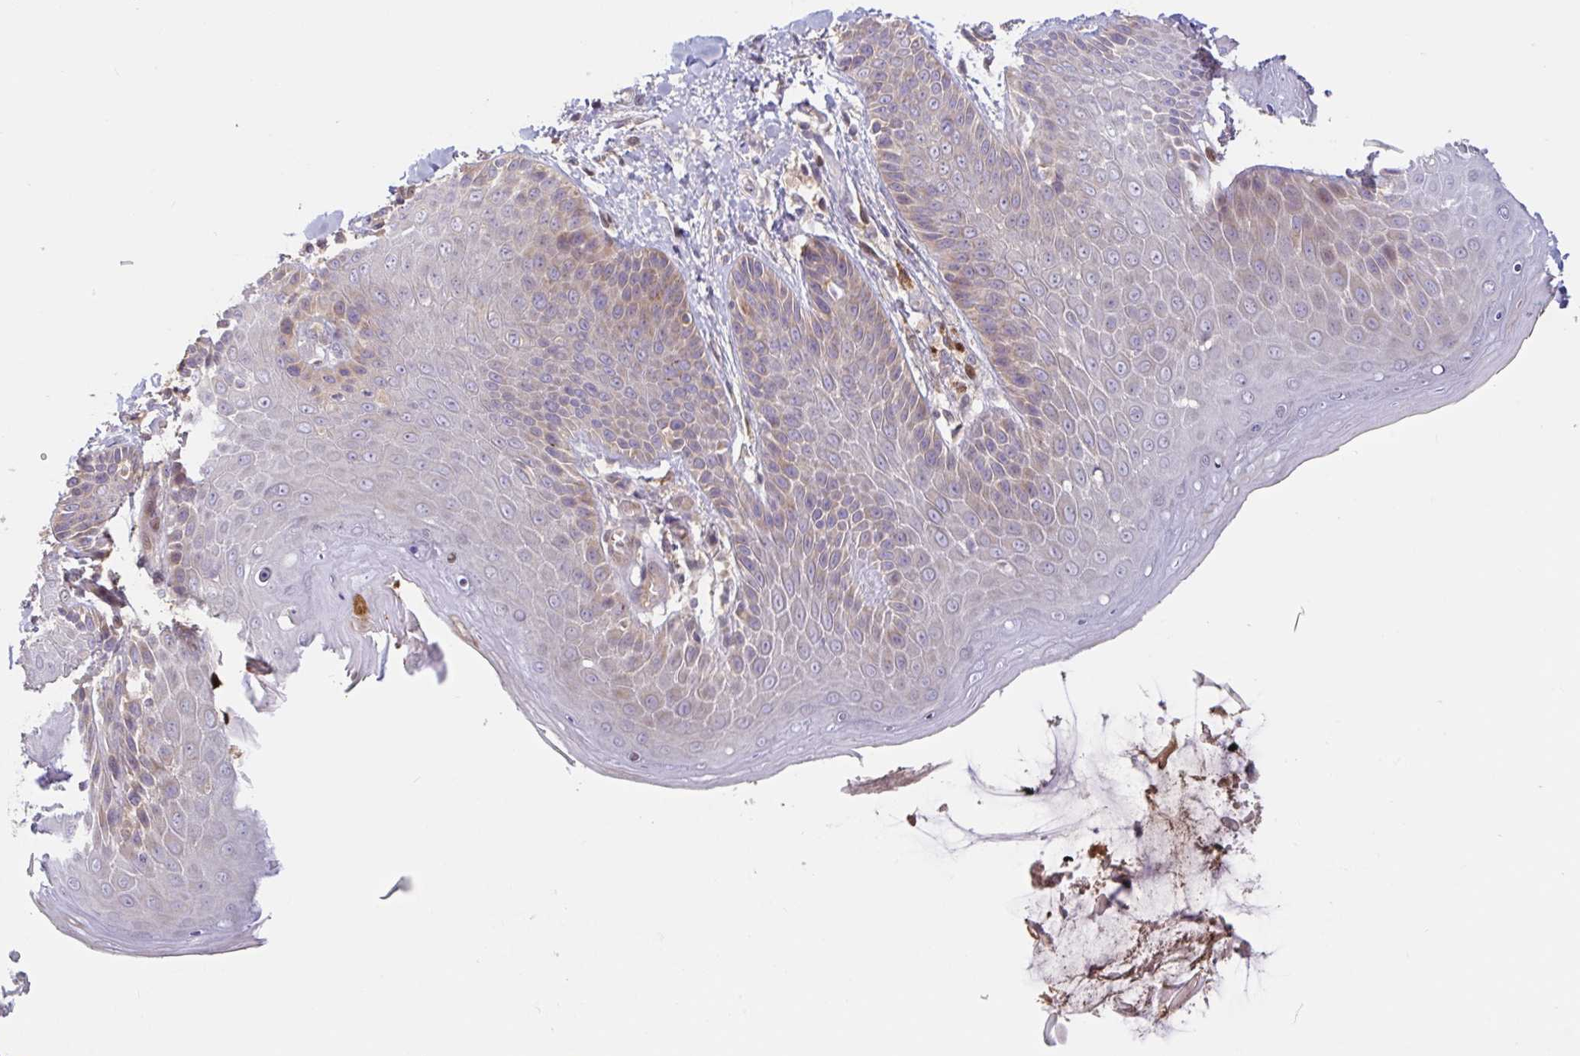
{"staining": {"intensity": "weak", "quantity": "<25%", "location": "cytoplasmic/membranous"}, "tissue": "skin", "cell_type": "Epidermal cells", "image_type": "normal", "snomed": [{"axis": "morphology", "description": "Normal tissue, NOS"}, {"axis": "topography", "description": "Anal"}, {"axis": "topography", "description": "Peripheral nerve tissue"}], "caption": "Epidermal cells show no significant staining in benign skin. (DAB (3,3'-diaminobenzidine) IHC with hematoxylin counter stain).", "gene": "LARP1", "patient": {"sex": "male", "age": 51}}